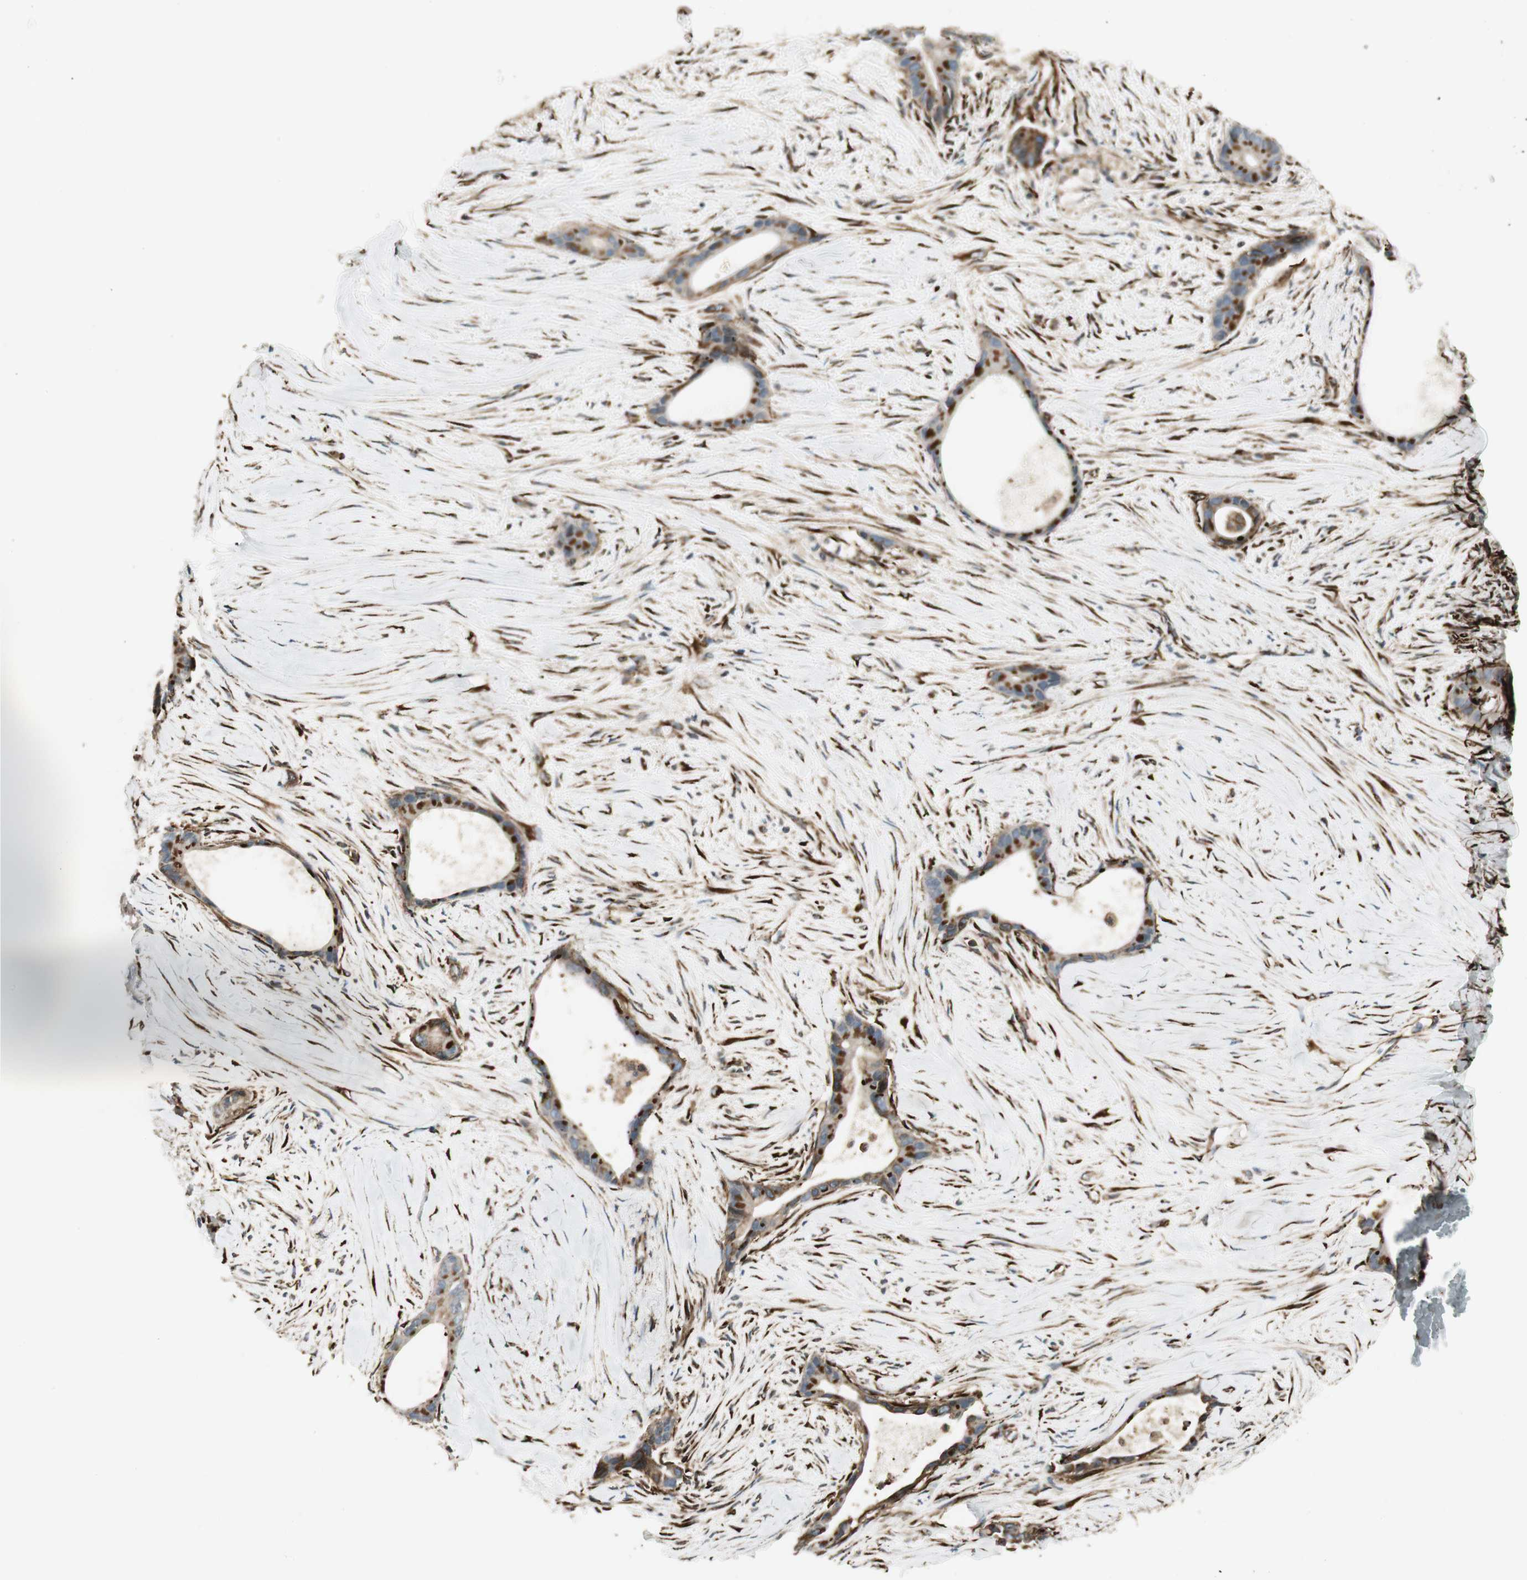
{"staining": {"intensity": "moderate", "quantity": ">75%", "location": "cytoplasmic/membranous"}, "tissue": "liver cancer", "cell_type": "Tumor cells", "image_type": "cancer", "snomed": [{"axis": "morphology", "description": "Cholangiocarcinoma"}, {"axis": "topography", "description": "Liver"}], "caption": "A histopathology image of human liver cancer stained for a protein exhibits moderate cytoplasmic/membranous brown staining in tumor cells.", "gene": "PRKG1", "patient": {"sex": "female", "age": 55}}